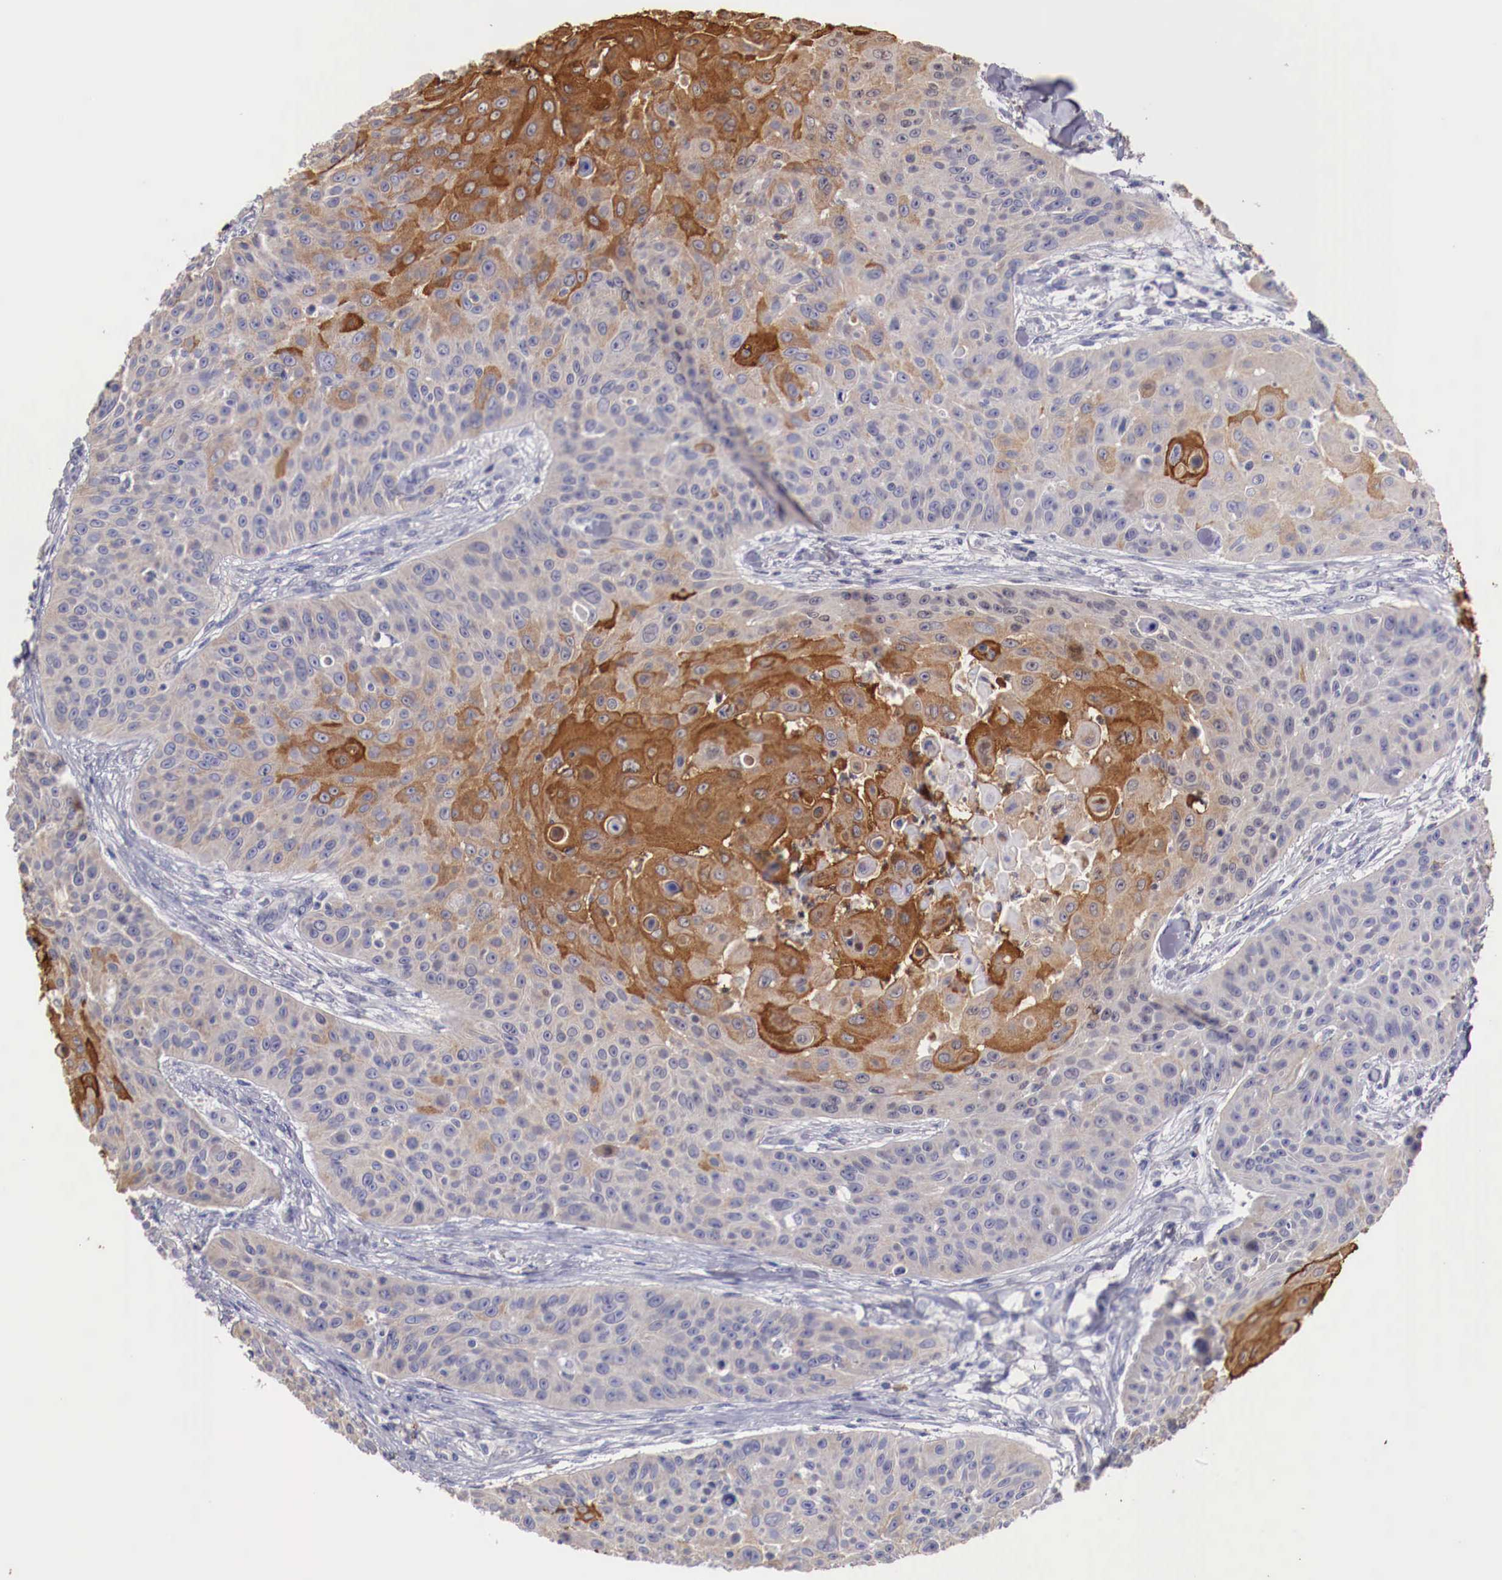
{"staining": {"intensity": "moderate", "quantity": "25%-75%", "location": "cytoplasmic/membranous"}, "tissue": "skin cancer", "cell_type": "Tumor cells", "image_type": "cancer", "snomed": [{"axis": "morphology", "description": "Squamous cell carcinoma, NOS"}, {"axis": "topography", "description": "Skin"}], "caption": "Moderate cytoplasmic/membranous positivity for a protein is appreciated in approximately 25%-75% of tumor cells of skin squamous cell carcinoma using immunohistochemistry.", "gene": "PITPNA", "patient": {"sex": "male", "age": 82}}